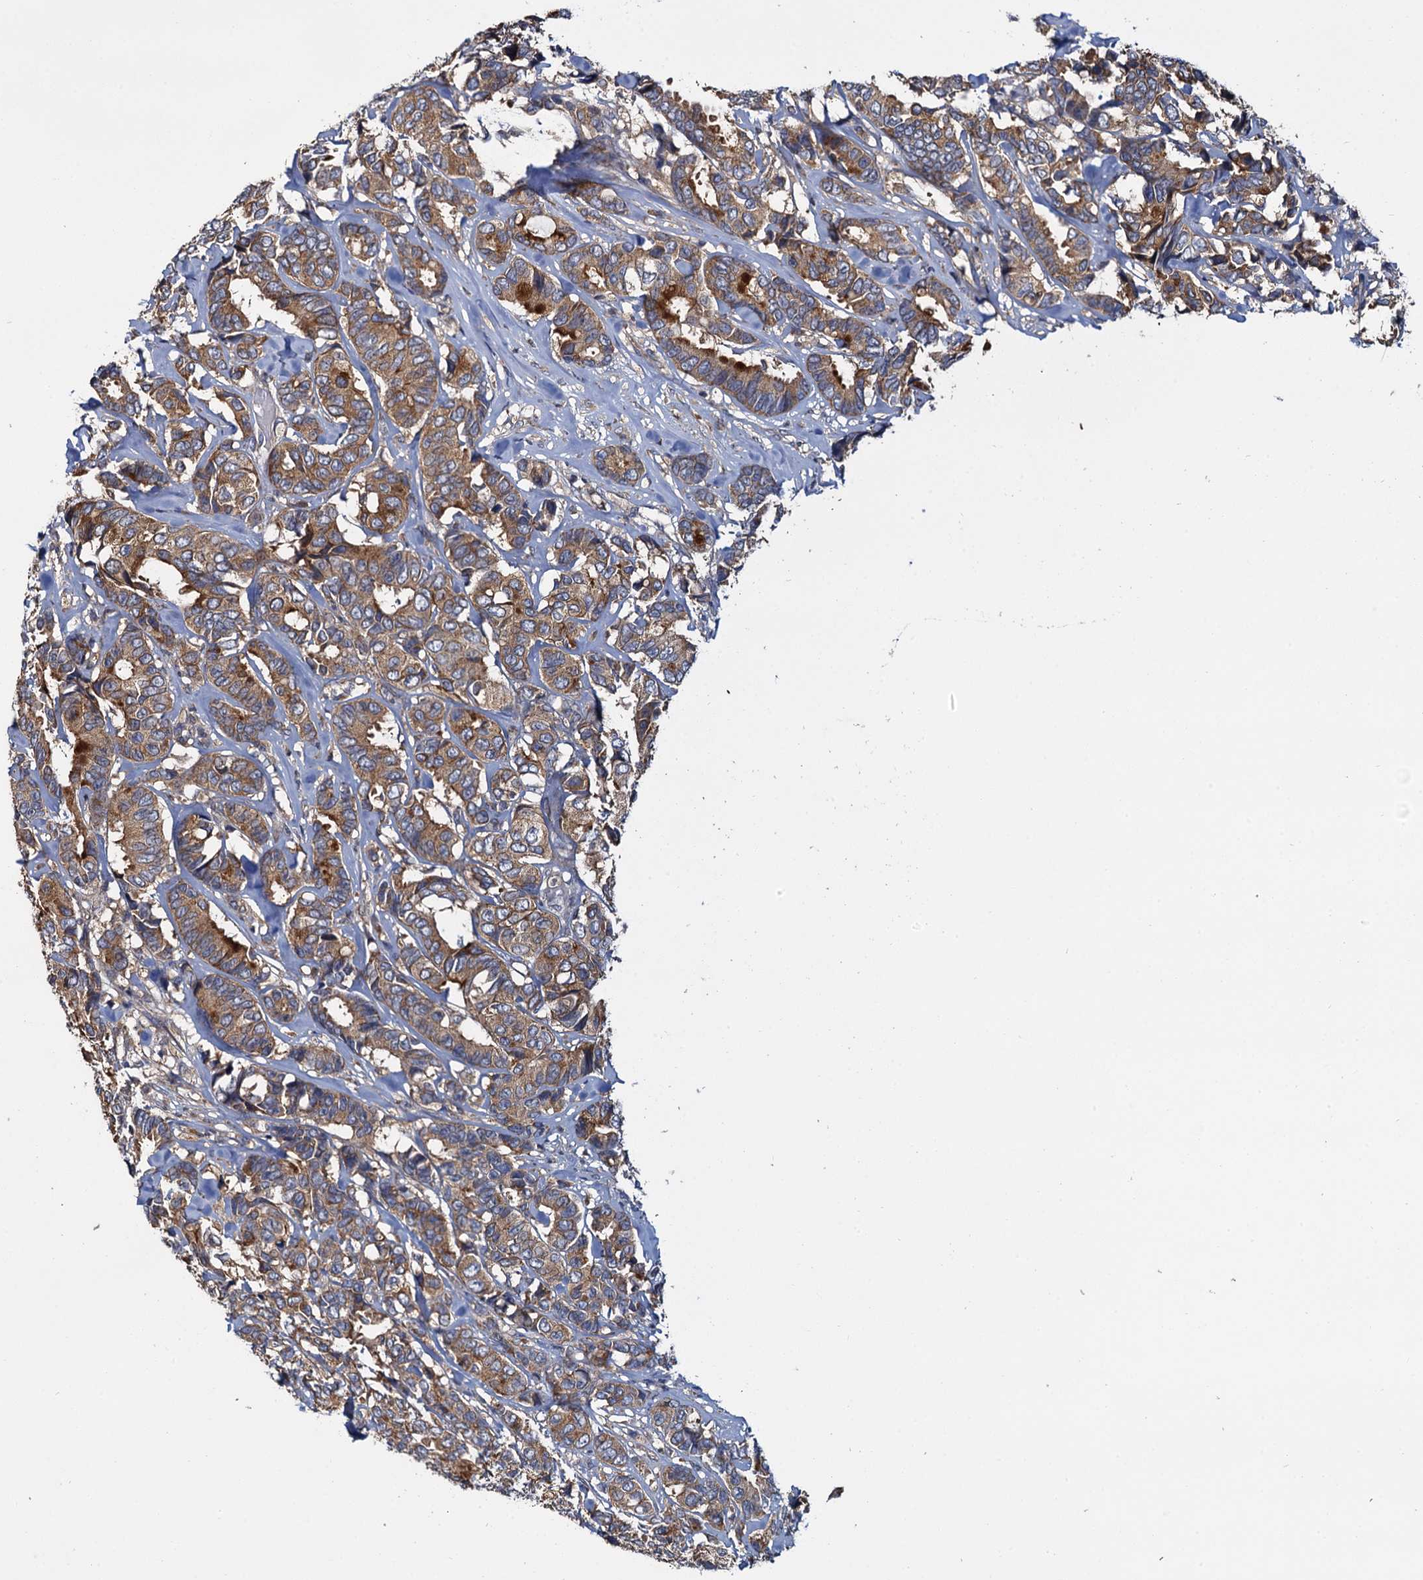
{"staining": {"intensity": "moderate", "quantity": ">75%", "location": "cytoplasmic/membranous"}, "tissue": "breast cancer", "cell_type": "Tumor cells", "image_type": "cancer", "snomed": [{"axis": "morphology", "description": "Duct carcinoma"}, {"axis": "topography", "description": "Breast"}], "caption": "Human breast cancer stained with a brown dye displays moderate cytoplasmic/membranous positive expression in approximately >75% of tumor cells.", "gene": "CEP192", "patient": {"sex": "female", "age": 87}}